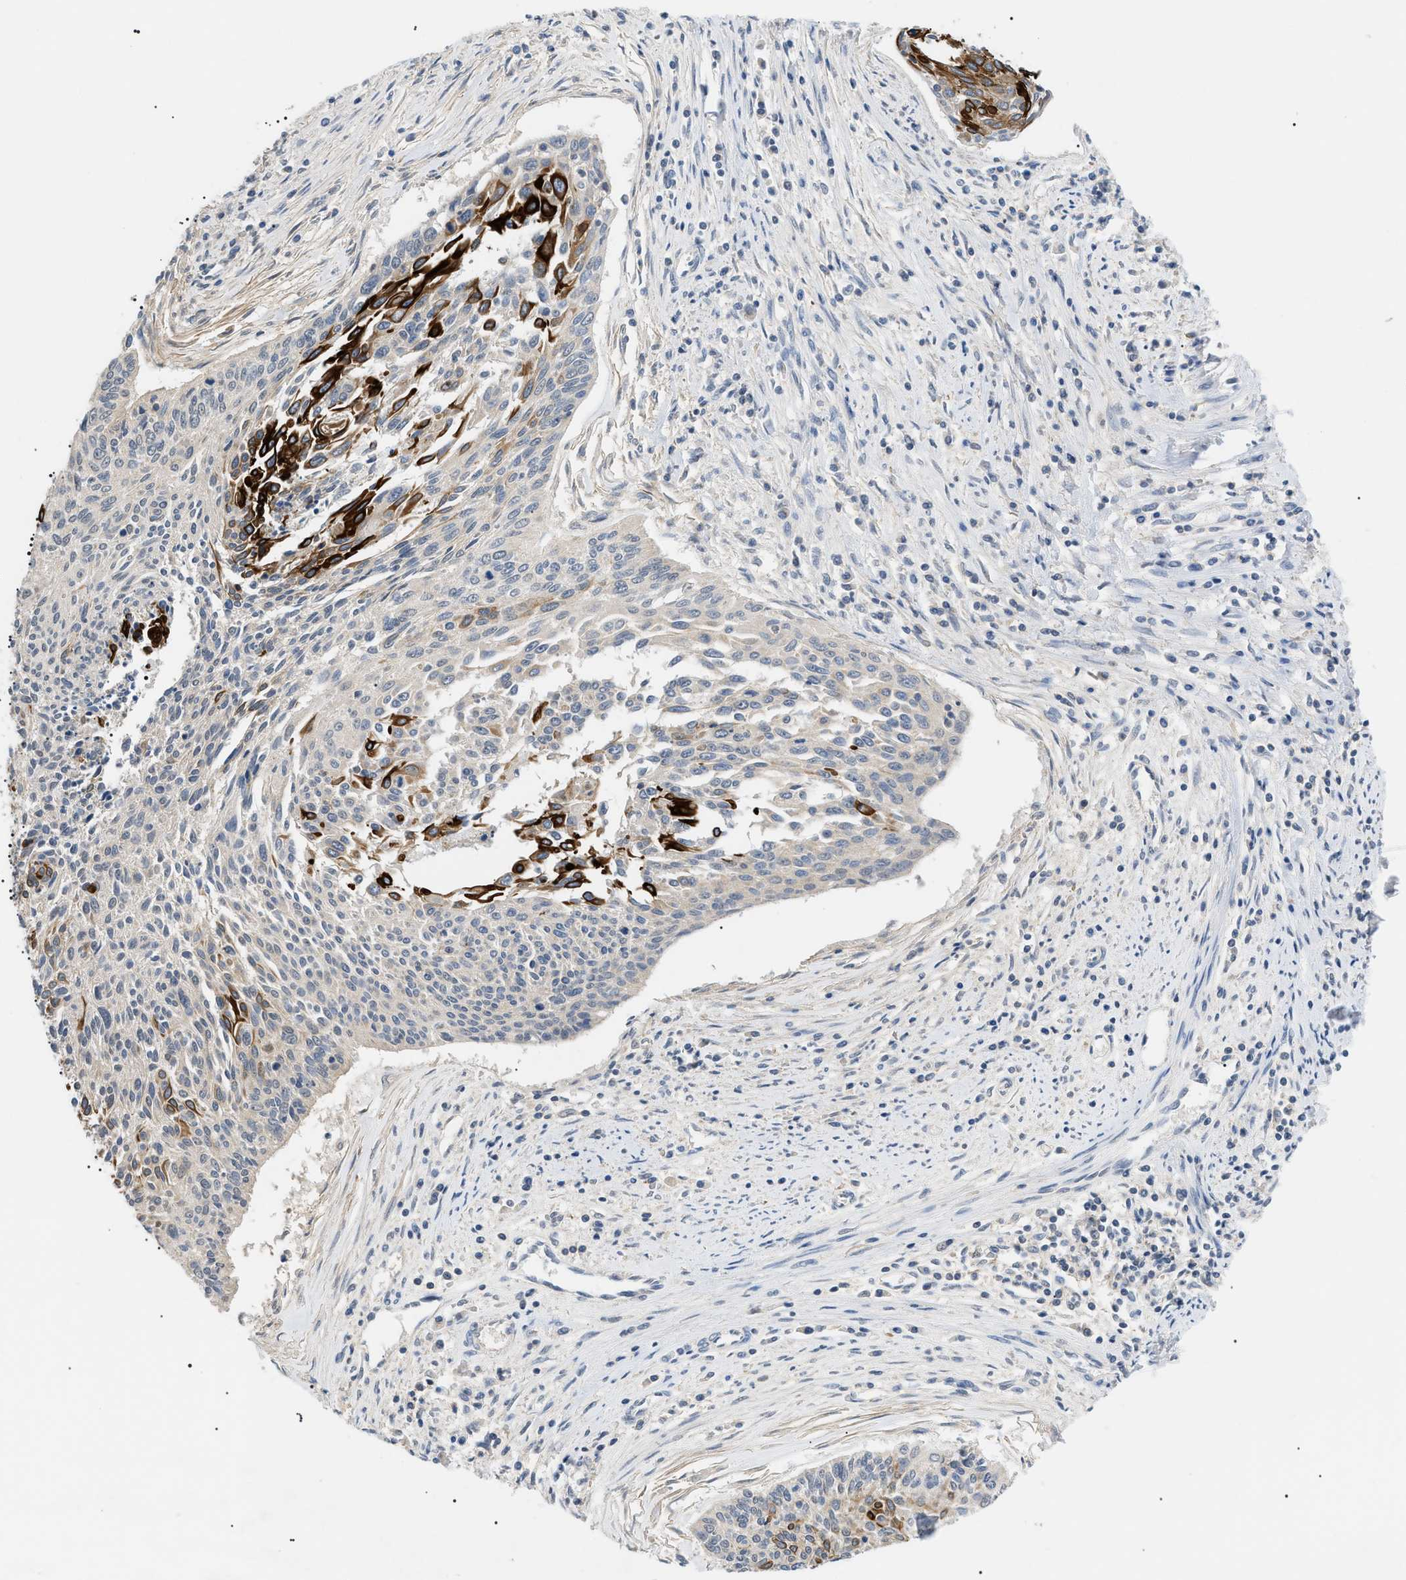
{"staining": {"intensity": "strong", "quantity": "<25%", "location": "cytoplasmic/membranous"}, "tissue": "cervical cancer", "cell_type": "Tumor cells", "image_type": "cancer", "snomed": [{"axis": "morphology", "description": "Squamous cell carcinoma, NOS"}, {"axis": "topography", "description": "Cervix"}], "caption": "Squamous cell carcinoma (cervical) stained with a brown dye shows strong cytoplasmic/membranous positive positivity in about <25% of tumor cells.", "gene": "TOMM6", "patient": {"sex": "female", "age": 55}}